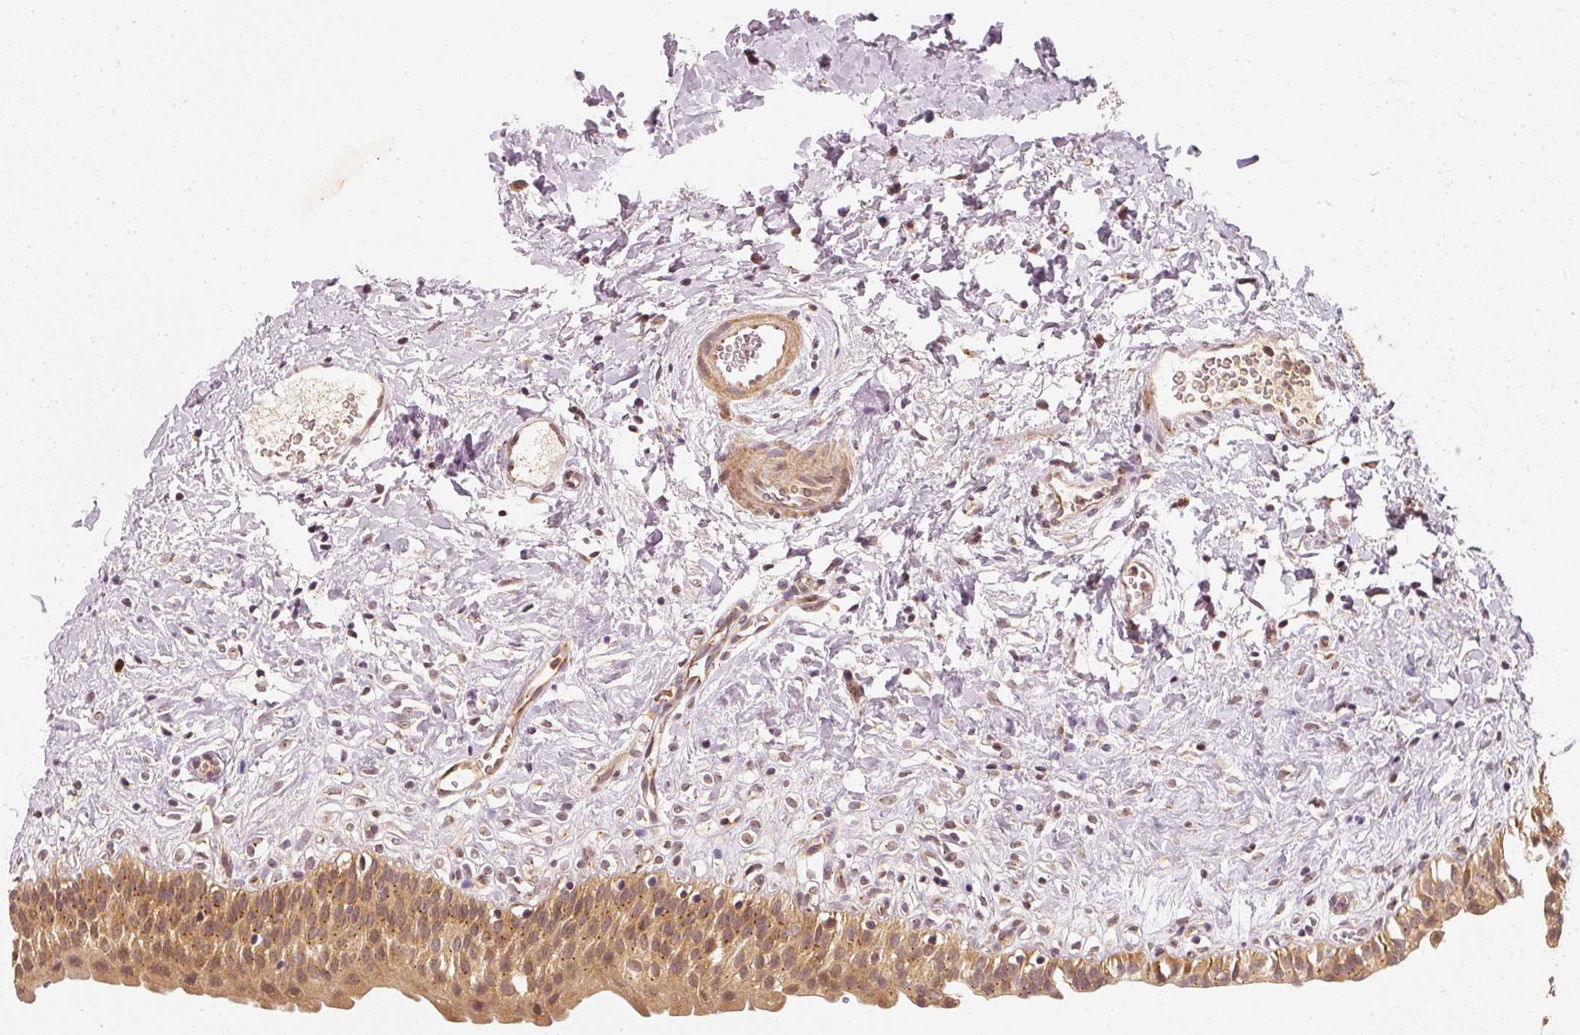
{"staining": {"intensity": "strong", "quantity": ">75%", "location": "cytoplasmic/membranous"}, "tissue": "urinary bladder", "cell_type": "Urothelial cells", "image_type": "normal", "snomed": [{"axis": "morphology", "description": "Normal tissue, NOS"}, {"axis": "topography", "description": "Urinary bladder"}], "caption": "Urothelial cells exhibit high levels of strong cytoplasmic/membranous staining in approximately >75% of cells in normal urinary bladder.", "gene": "EEF1A1", "patient": {"sex": "male", "age": 51}}